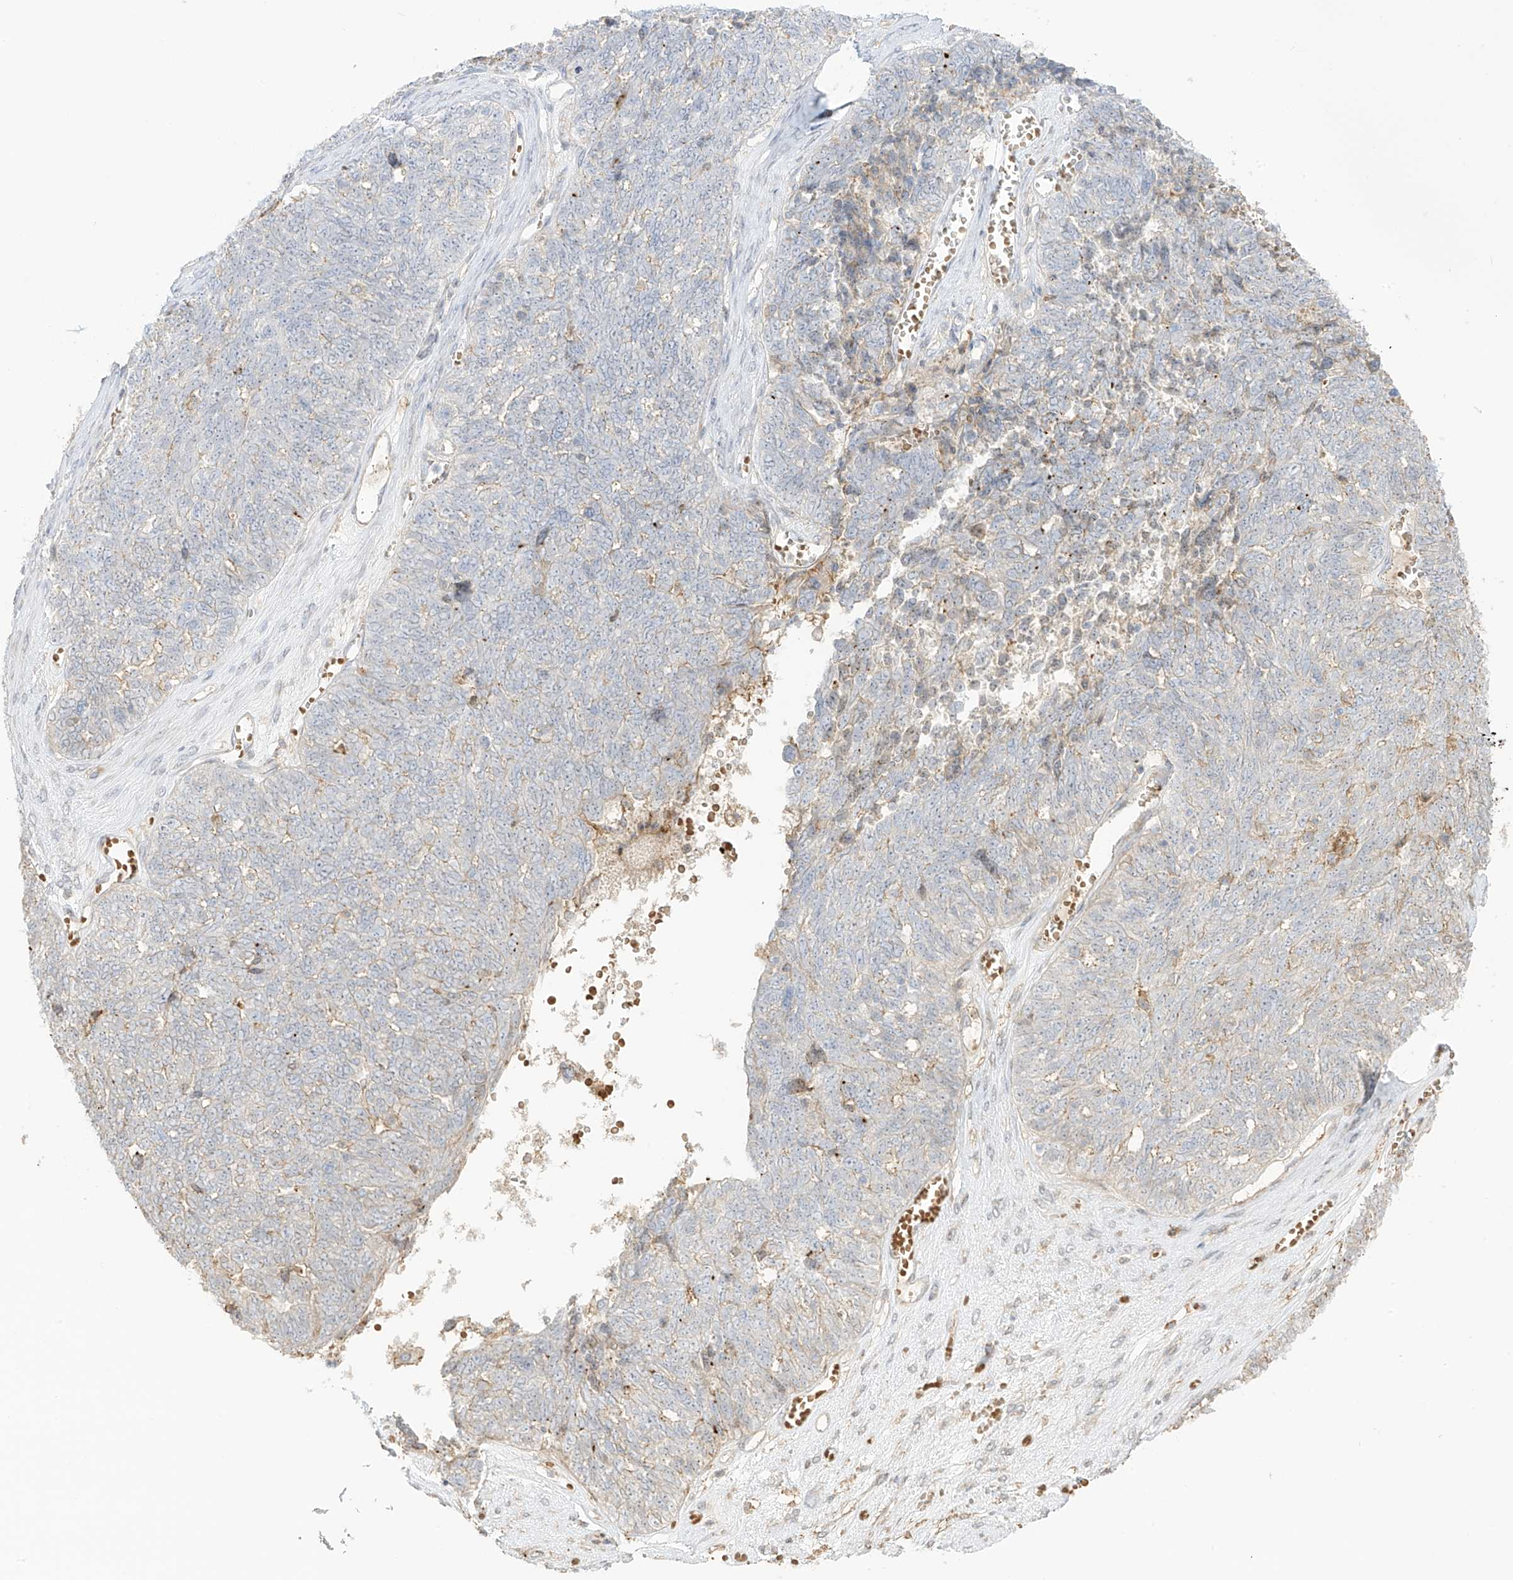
{"staining": {"intensity": "negative", "quantity": "none", "location": "none"}, "tissue": "ovarian cancer", "cell_type": "Tumor cells", "image_type": "cancer", "snomed": [{"axis": "morphology", "description": "Cystadenocarcinoma, serous, NOS"}, {"axis": "topography", "description": "Ovary"}], "caption": "Ovarian cancer was stained to show a protein in brown. There is no significant positivity in tumor cells.", "gene": "ZGRF1", "patient": {"sex": "female", "age": 79}}